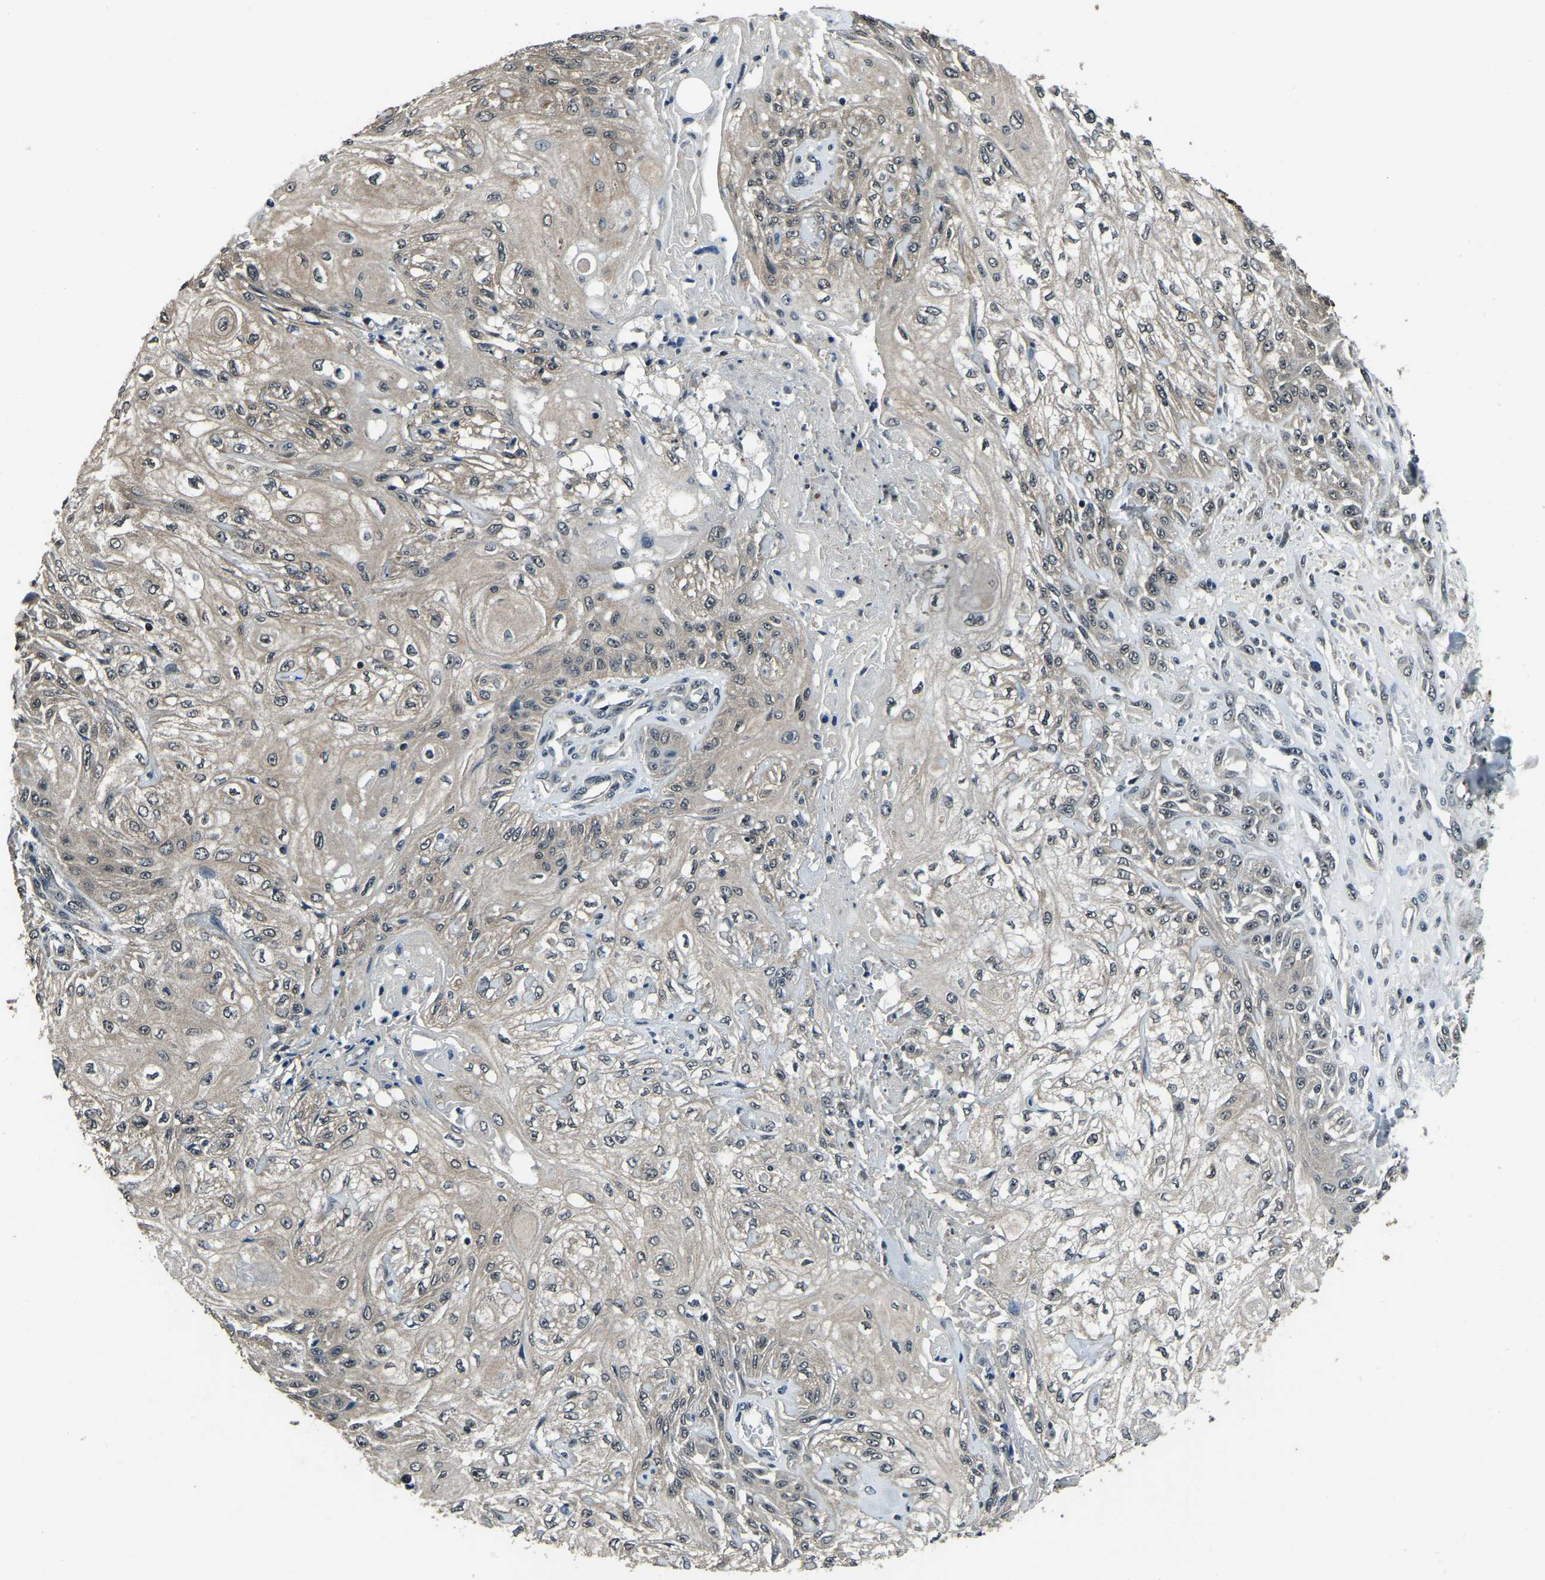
{"staining": {"intensity": "negative", "quantity": "none", "location": "none"}, "tissue": "skin cancer", "cell_type": "Tumor cells", "image_type": "cancer", "snomed": [{"axis": "morphology", "description": "Squamous cell carcinoma, NOS"}, {"axis": "morphology", "description": "Squamous cell carcinoma, metastatic, NOS"}, {"axis": "topography", "description": "Skin"}, {"axis": "topography", "description": "Lymph node"}], "caption": "A micrograph of metastatic squamous cell carcinoma (skin) stained for a protein shows no brown staining in tumor cells.", "gene": "ANKIB1", "patient": {"sex": "male", "age": 75}}